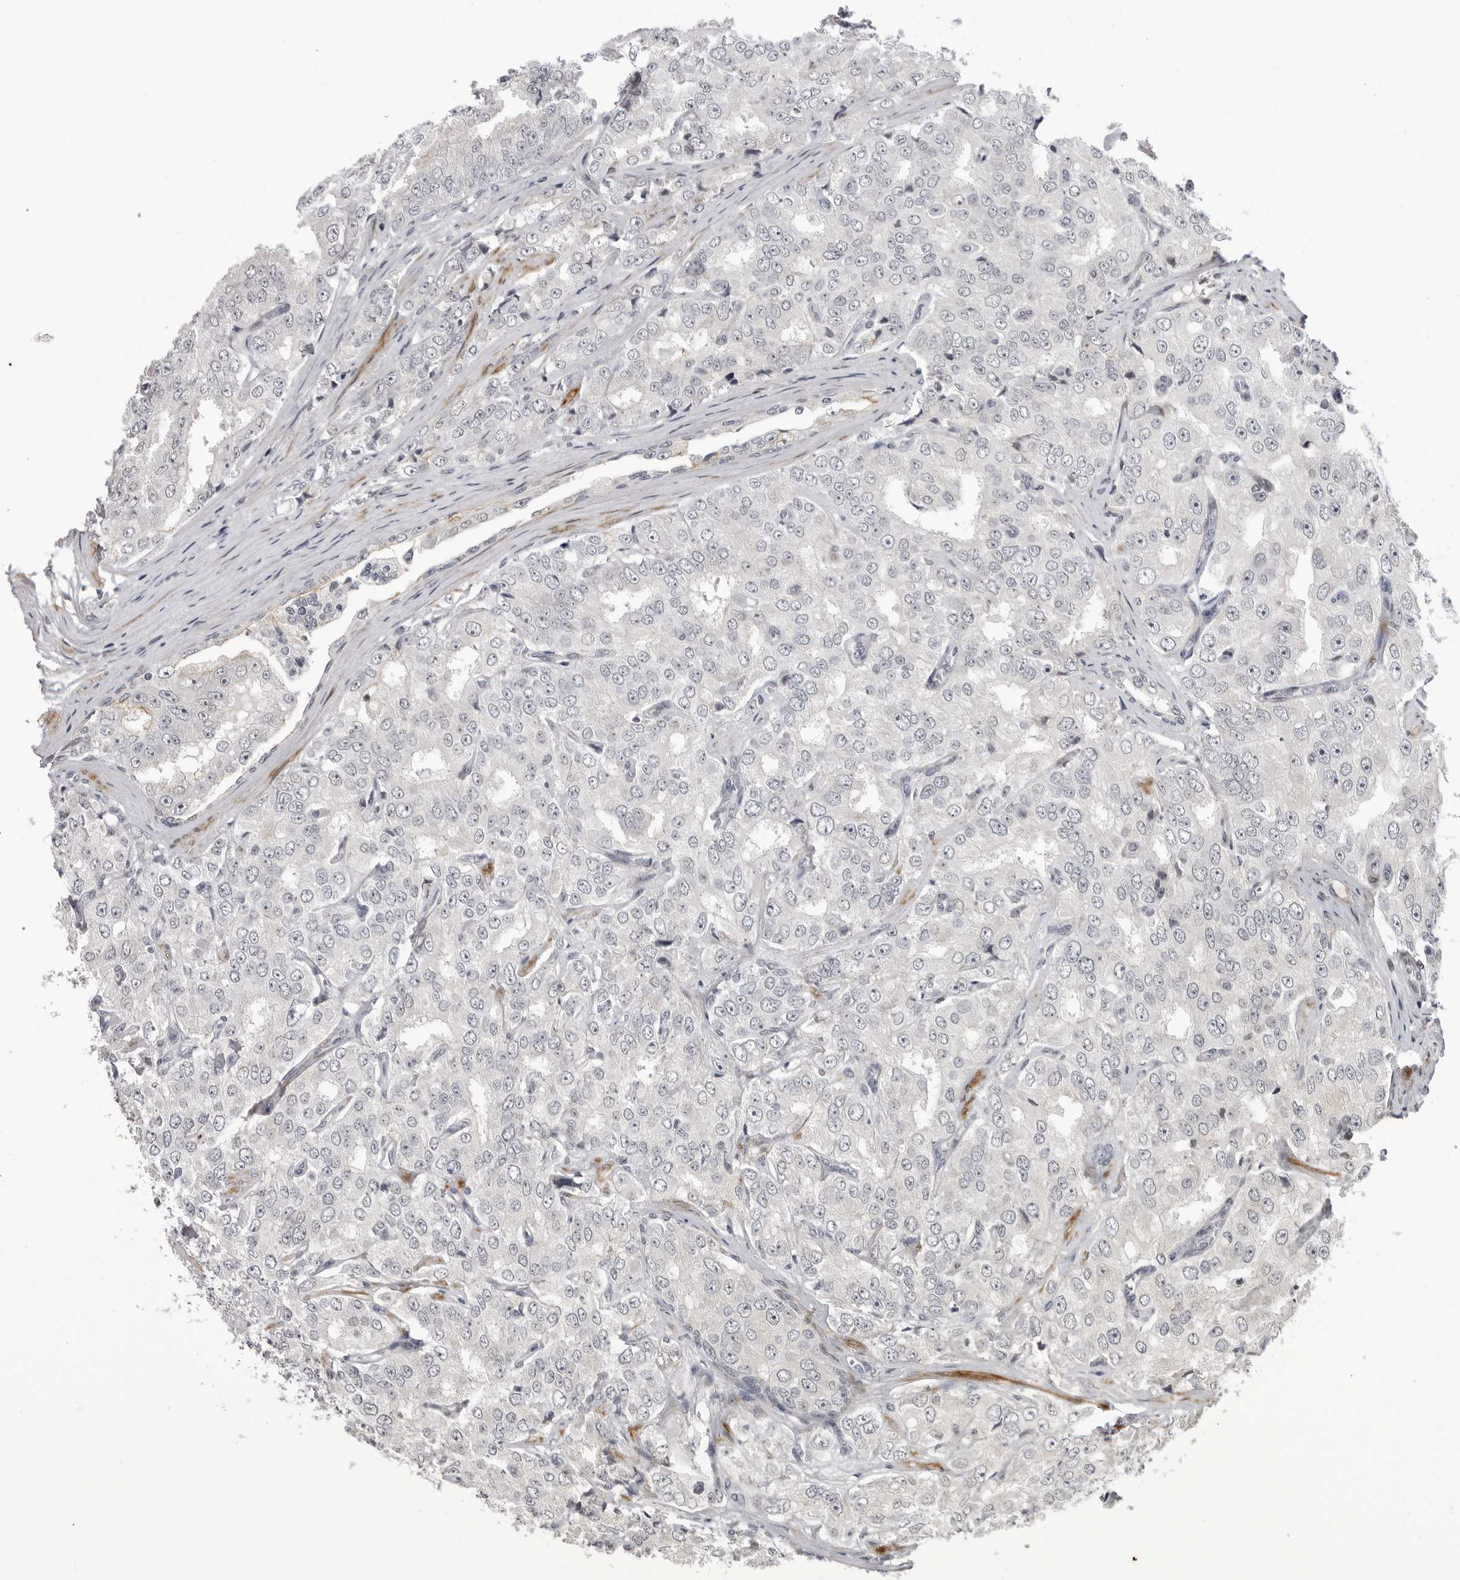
{"staining": {"intensity": "negative", "quantity": "none", "location": "none"}, "tissue": "prostate cancer", "cell_type": "Tumor cells", "image_type": "cancer", "snomed": [{"axis": "morphology", "description": "Adenocarcinoma, High grade"}, {"axis": "topography", "description": "Prostate"}], "caption": "Image shows no protein positivity in tumor cells of prostate cancer (high-grade adenocarcinoma) tissue.", "gene": "ADAMTS5", "patient": {"sex": "male", "age": 58}}